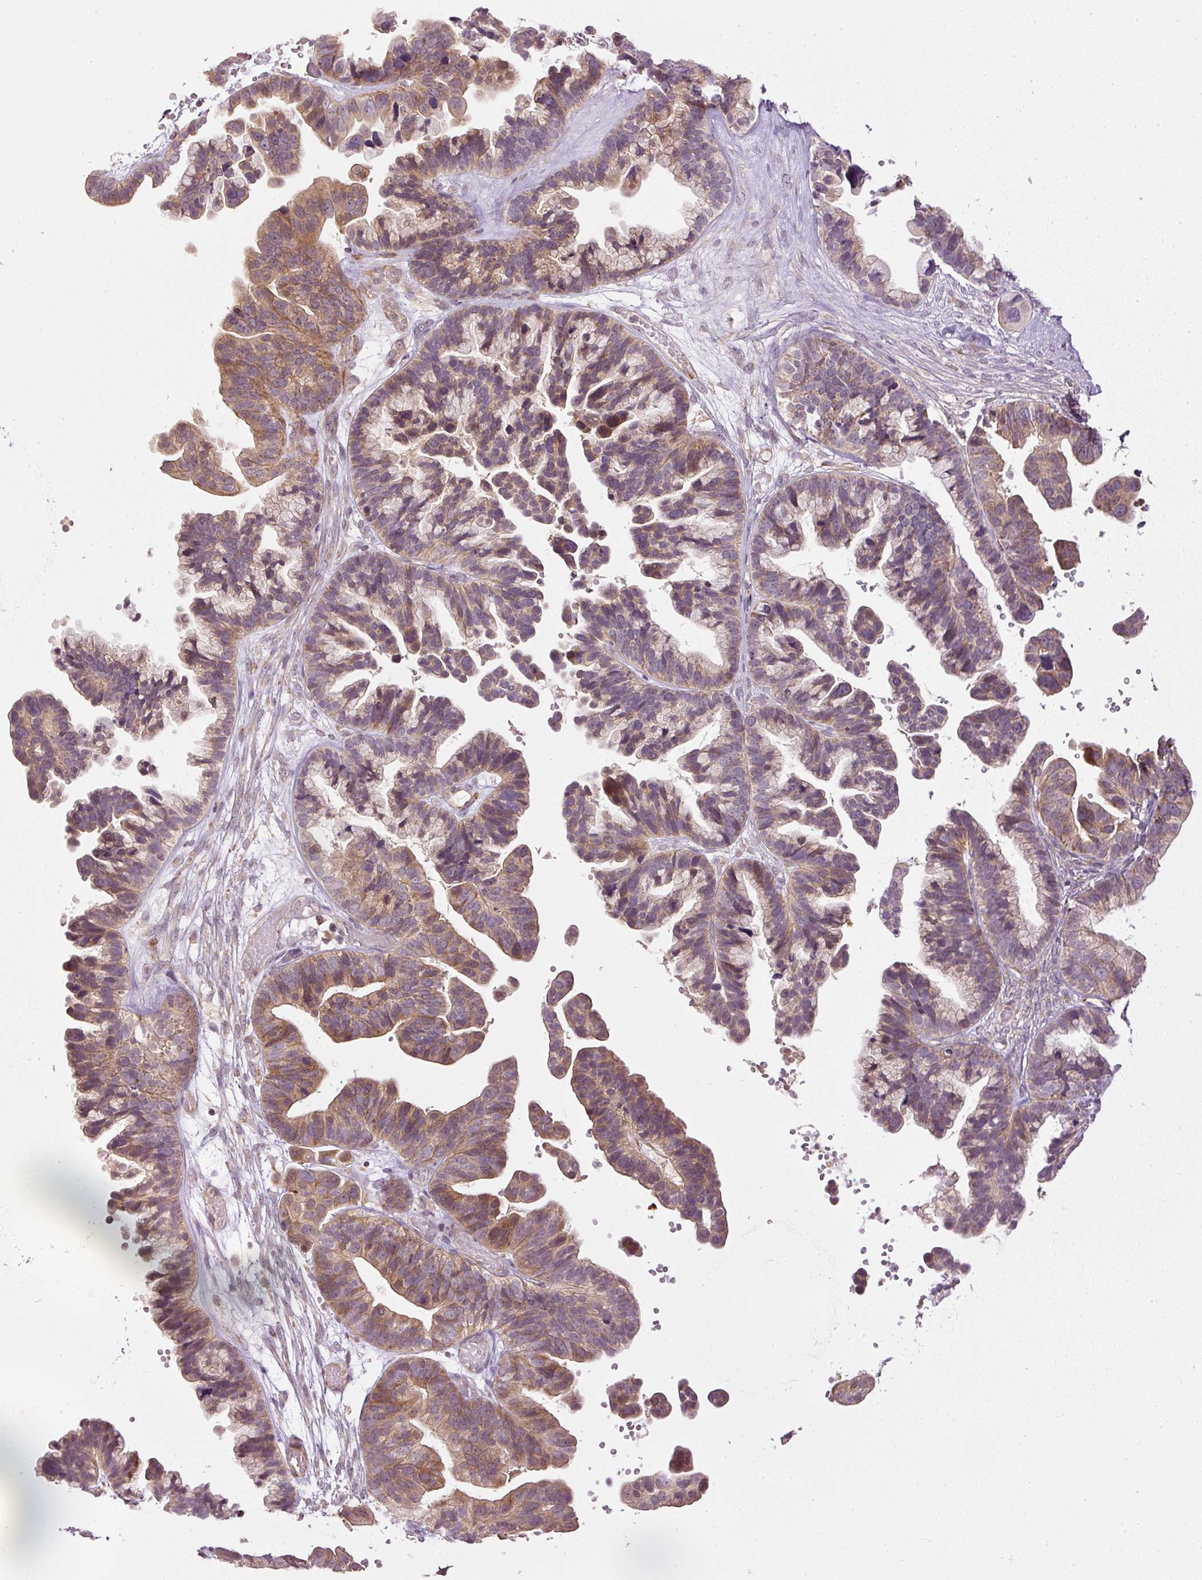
{"staining": {"intensity": "moderate", "quantity": ">75%", "location": "cytoplasmic/membranous"}, "tissue": "ovarian cancer", "cell_type": "Tumor cells", "image_type": "cancer", "snomed": [{"axis": "morphology", "description": "Cystadenocarcinoma, serous, NOS"}, {"axis": "topography", "description": "Ovary"}], "caption": "Human ovarian cancer (serous cystadenocarcinoma) stained with a protein marker reveals moderate staining in tumor cells.", "gene": "CDC20B", "patient": {"sex": "female", "age": 56}}